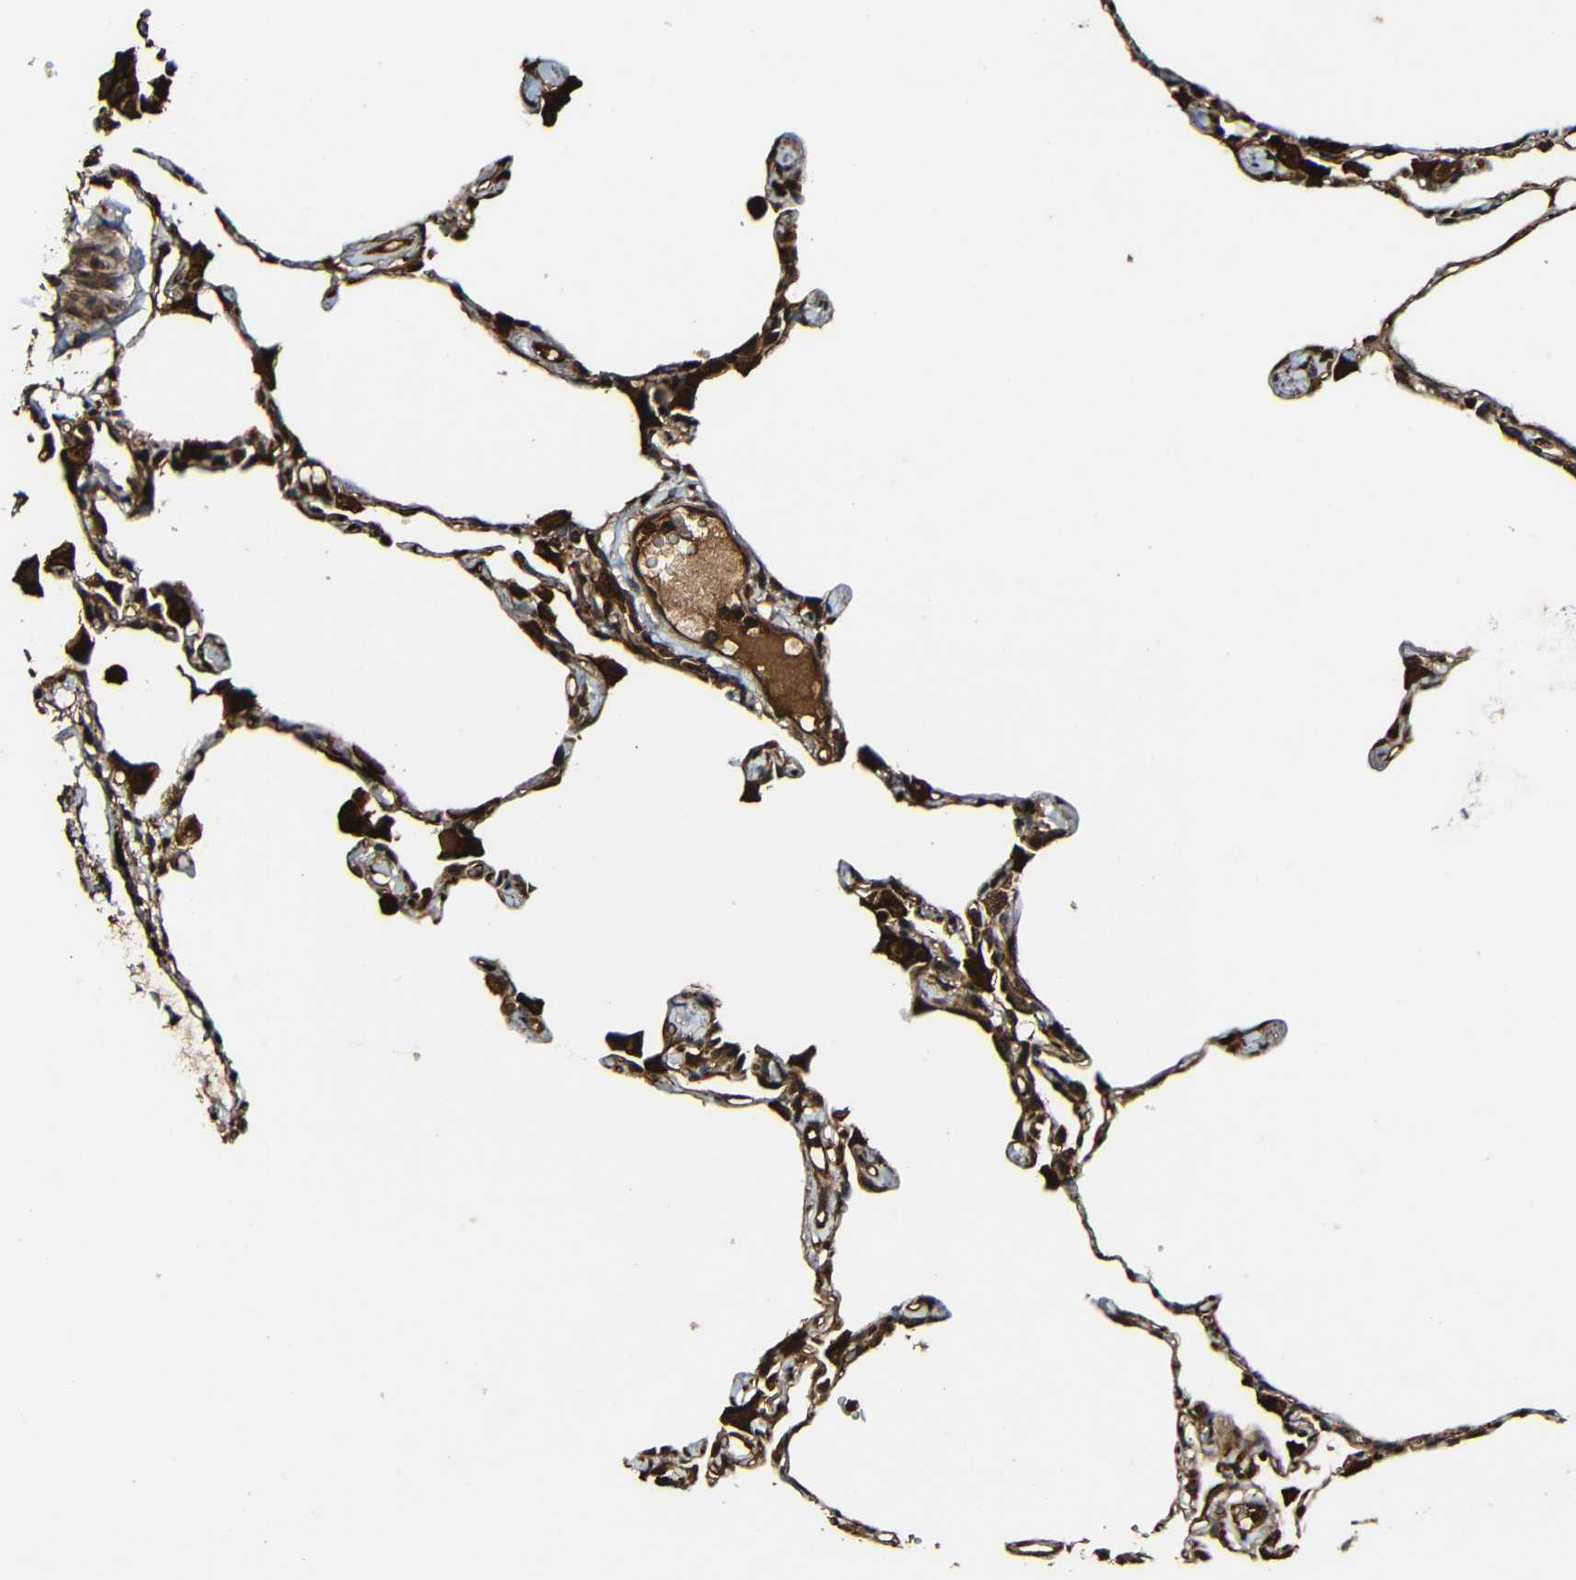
{"staining": {"intensity": "strong", "quantity": ">75%", "location": "cytoplasmic/membranous"}, "tissue": "lung", "cell_type": "Alveolar cells", "image_type": "normal", "snomed": [{"axis": "morphology", "description": "Normal tissue, NOS"}, {"axis": "topography", "description": "Lung"}], "caption": "Benign lung demonstrates strong cytoplasmic/membranous staining in about >75% of alveolar cells, visualized by immunohistochemistry.", "gene": "CASP8", "patient": {"sex": "female", "age": 49}}